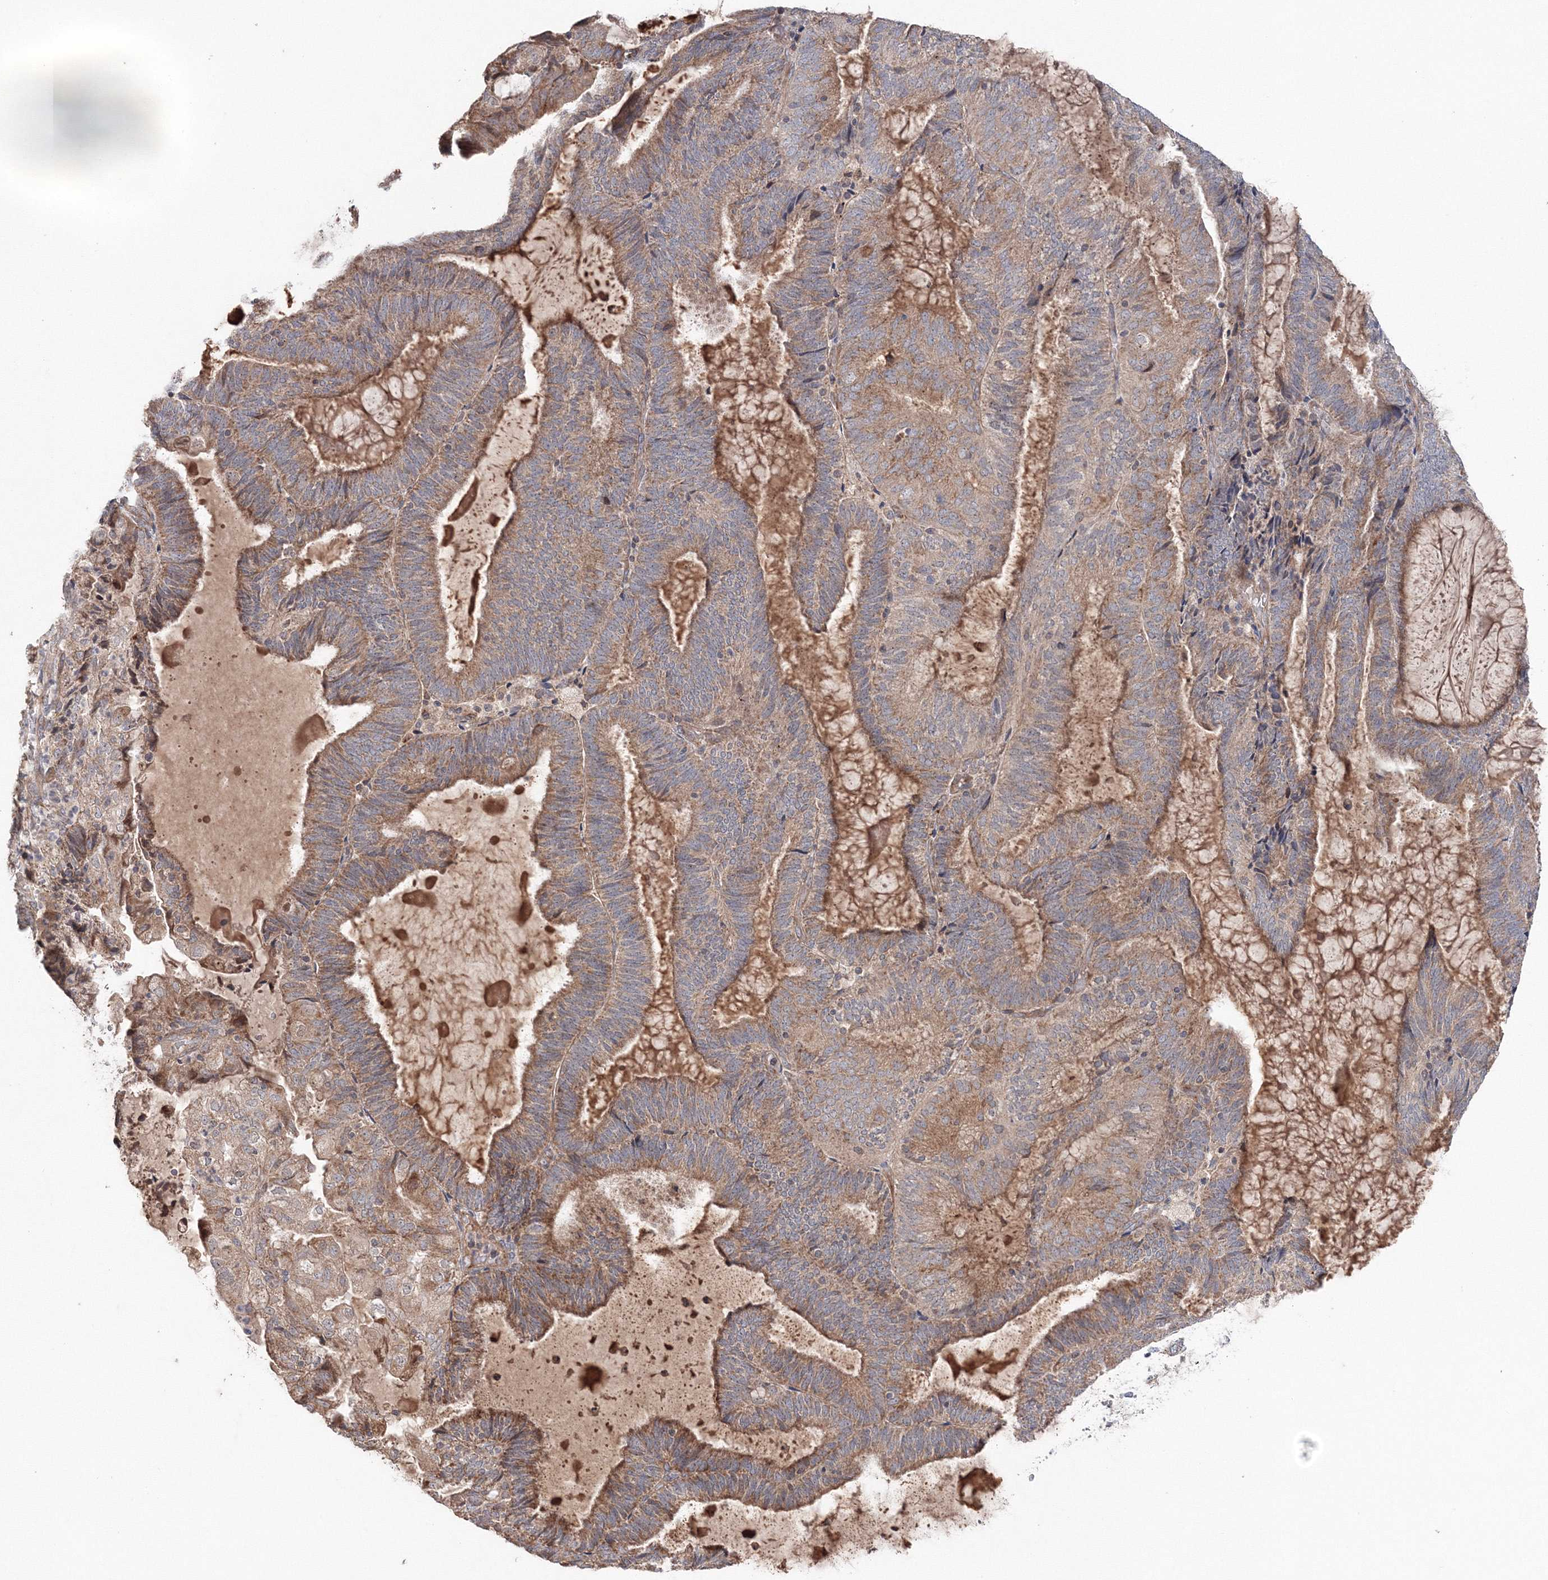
{"staining": {"intensity": "moderate", "quantity": ">75%", "location": "cytoplasmic/membranous"}, "tissue": "endometrial cancer", "cell_type": "Tumor cells", "image_type": "cancer", "snomed": [{"axis": "morphology", "description": "Adenocarcinoma, NOS"}, {"axis": "topography", "description": "Endometrium"}], "caption": "Protein staining of endometrial cancer tissue shows moderate cytoplasmic/membranous positivity in about >75% of tumor cells.", "gene": "NOA1", "patient": {"sex": "female", "age": 81}}